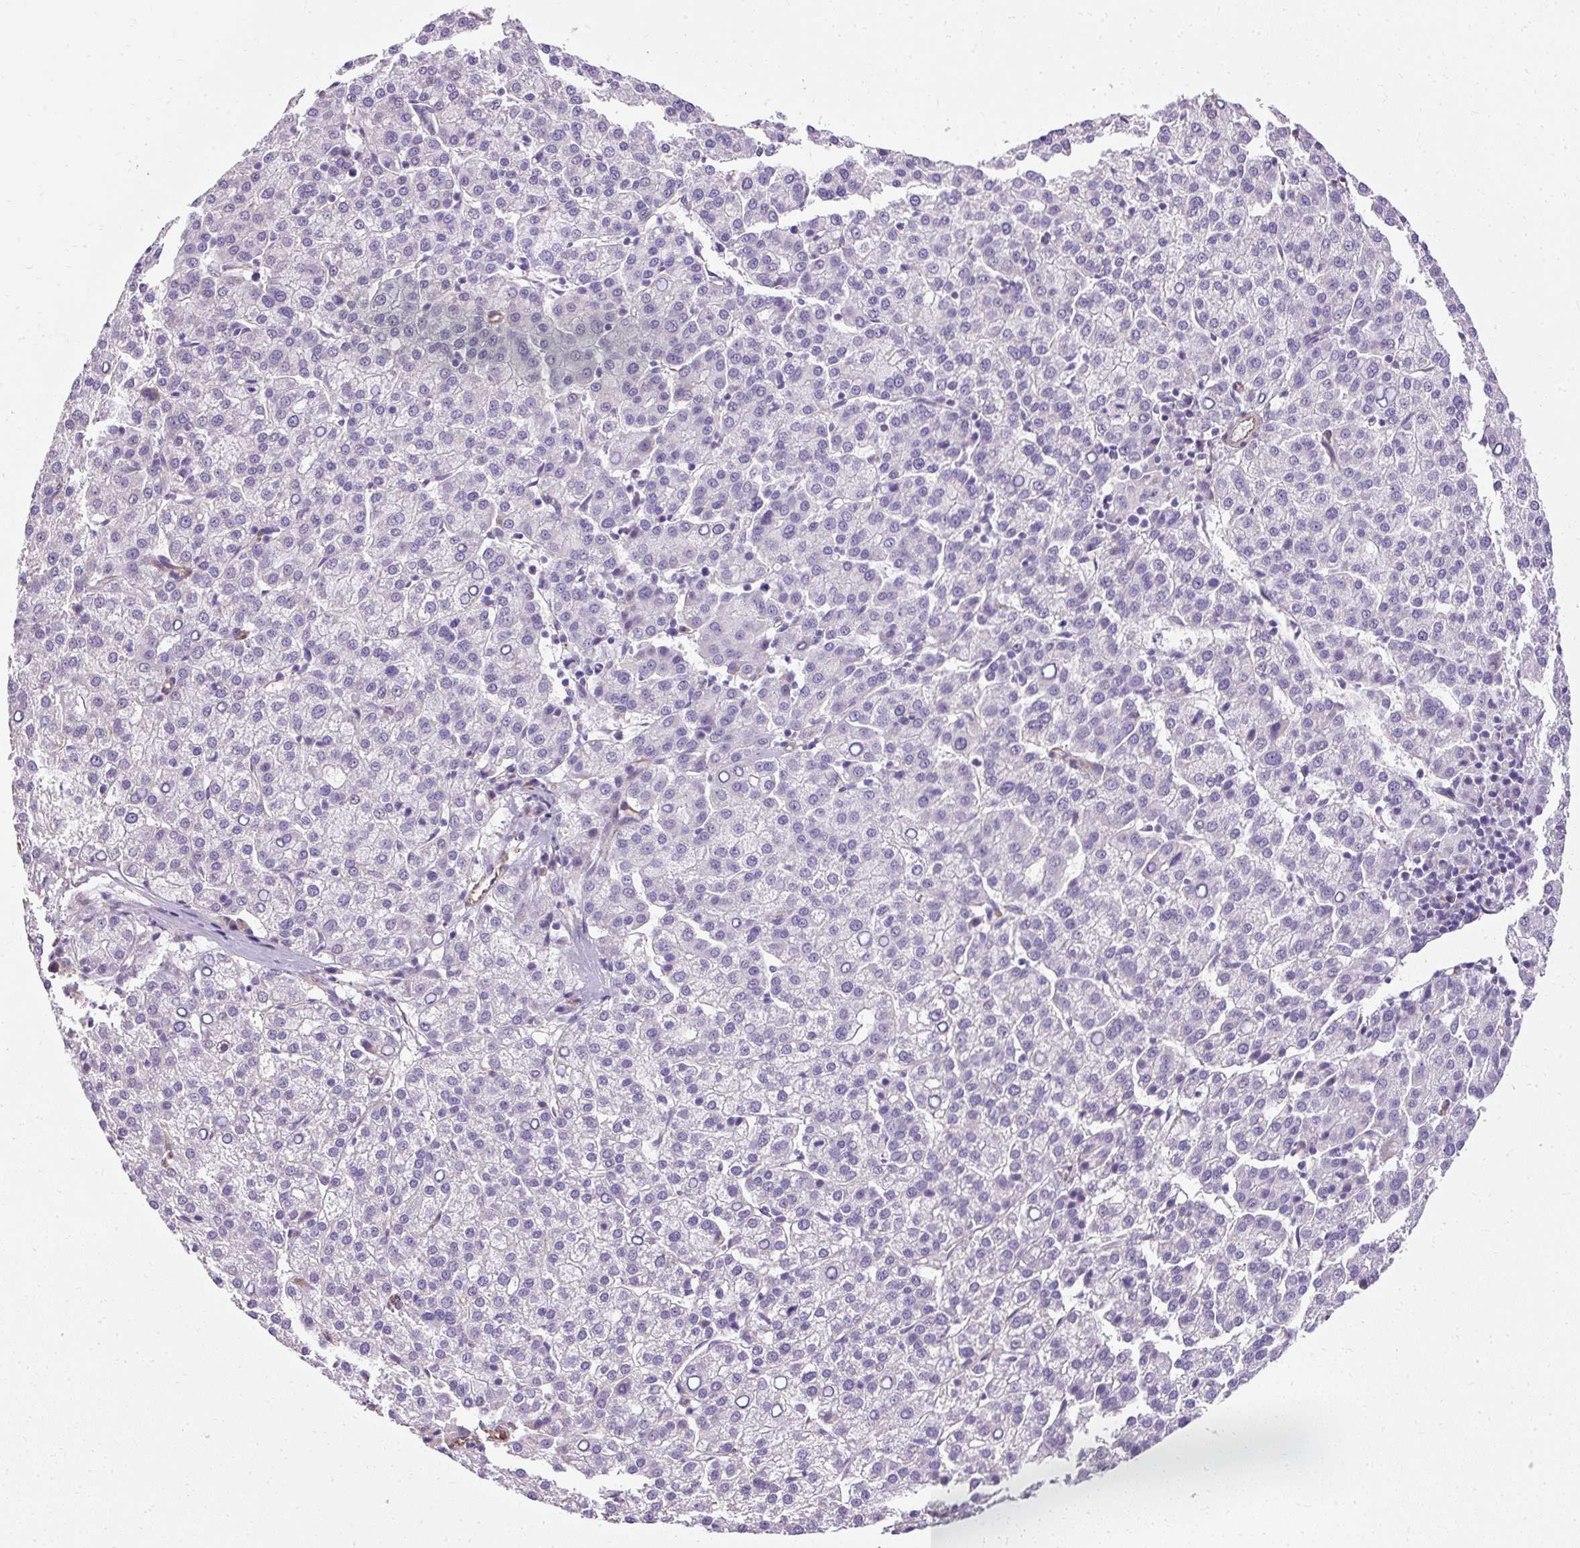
{"staining": {"intensity": "negative", "quantity": "none", "location": "none"}, "tissue": "liver cancer", "cell_type": "Tumor cells", "image_type": "cancer", "snomed": [{"axis": "morphology", "description": "Carcinoma, Hepatocellular, NOS"}, {"axis": "topography", "description": "Liver"}], "caption": "The immunohistochemistry micrograph has no significant expression in tumor cells of liver cancer tissue.", "gene": "PLS1", "patient": {"sex": "female", "age": 58}}